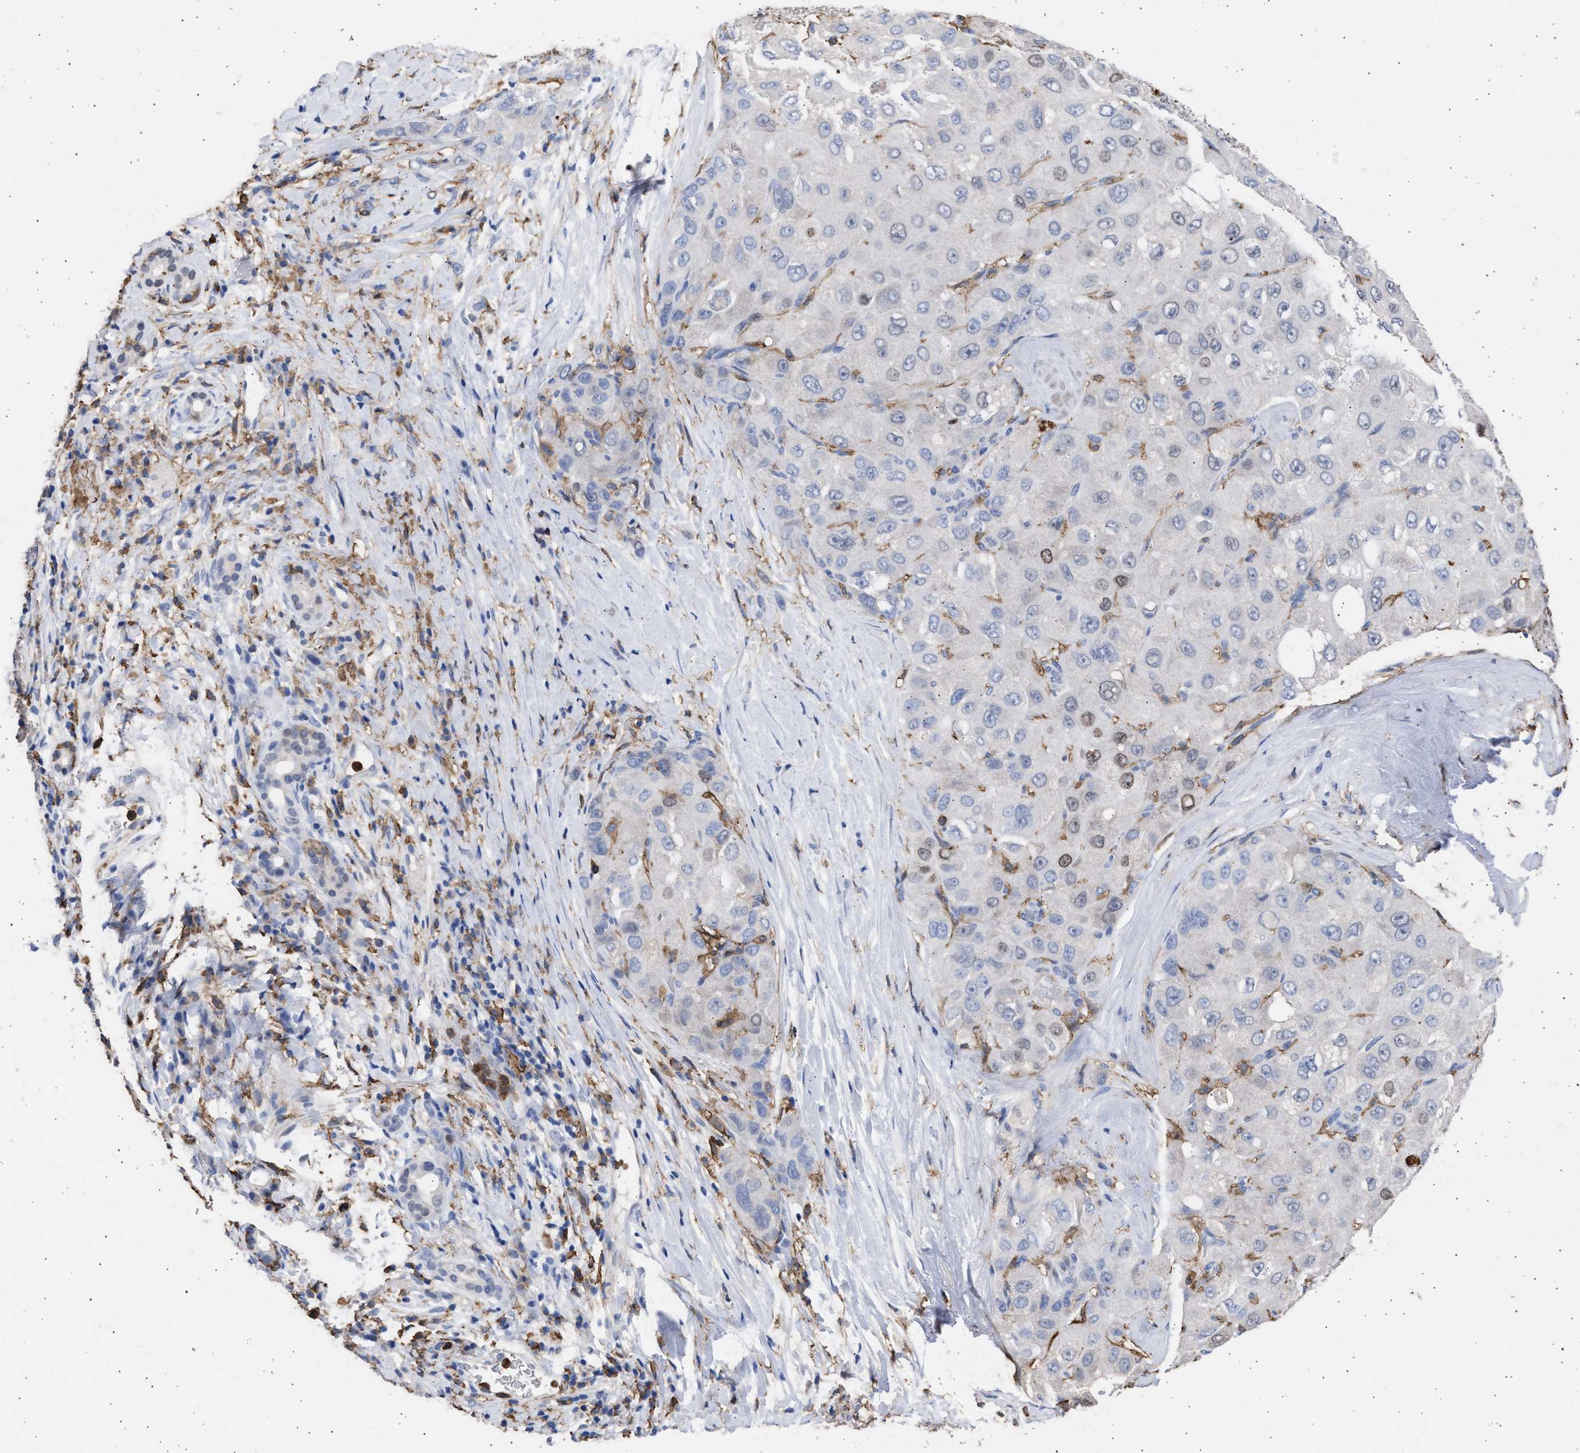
{"staining": {"intensity": "weak", "quantity": "<25%", "location": "nuclear"}, "tissue": "liver cancer", "cell_type": "Tumor cells", "image_type": "cancer", "snomed": [{"axis": "morphology", "description": "Carcinoma, Hepatocellular, NOS"}, {"axis": "topography", "description": "Liver"}], "caption": "IHC micrograph of liver cancer stained for a protein (brown), which displays no positivity in tumor cells. The staining was performed using DAB to visualize the protein expression in brown, while the nuclei were stained in blue with hematoxylin (Magnification: 20x).", "gene": "FCER1A", "patient": {"sex": "male", "age": 80}}